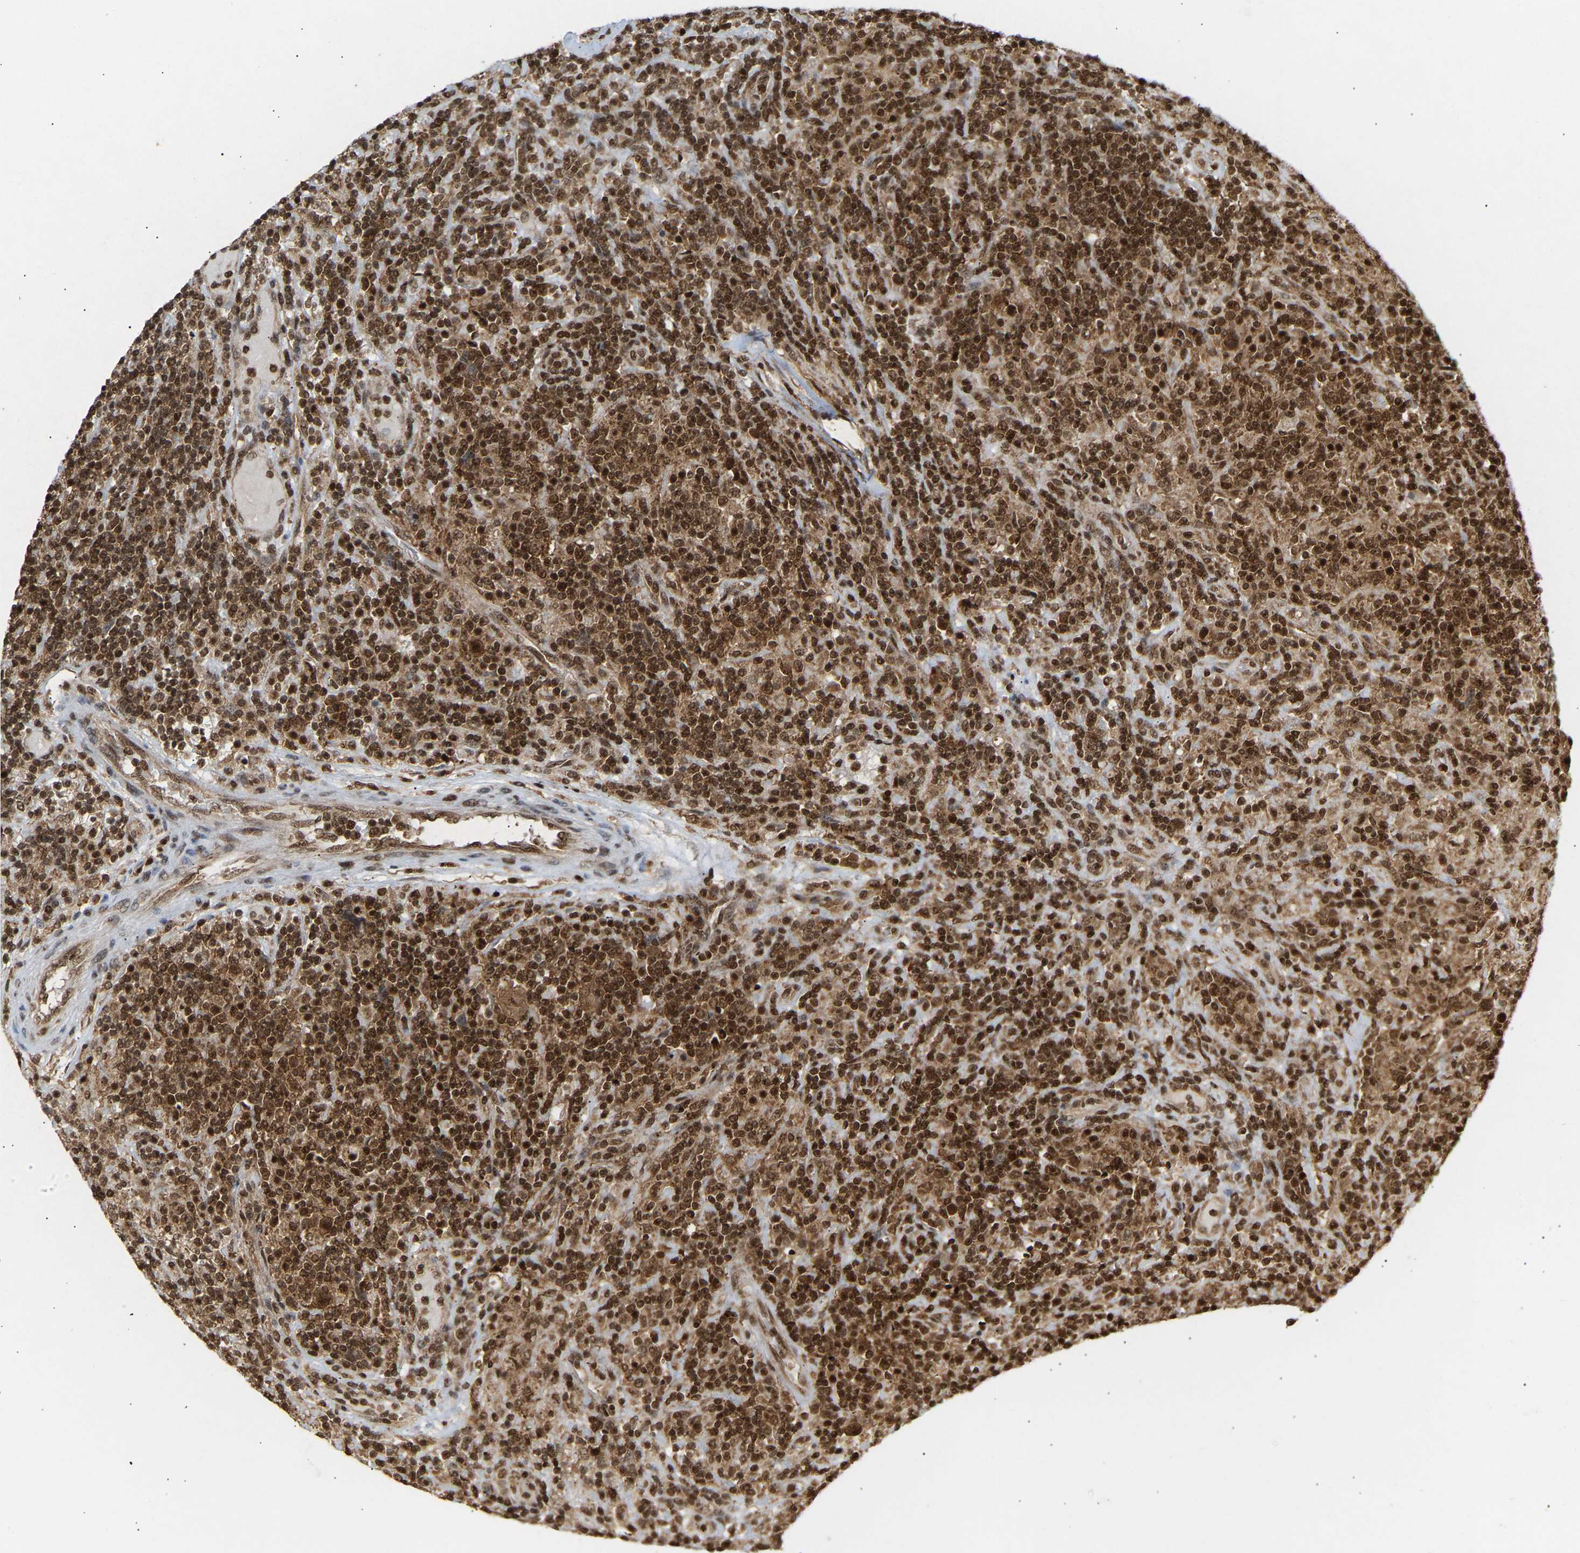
{"staining": {"intensity": "moderate", "quantity": ">75%", "location": "nuclear"}, "tissue": "lymphoma", "cell_type": "Tumor cells", "image_type": "cancer", "snomed": [{"axis": "morphology", "description": "Hodgkin's disease, NOS"}, {"axis": "topography", "description": "Lymph node"}], "caption": "IHC histopathology image of human lymphoma stained for a protein (brown), which reveals medium levels of moderate nuclear expression in about >75% of tumor cells.", "gene": "ALYREF", "patient": {"sex": "male", "age": 70}}